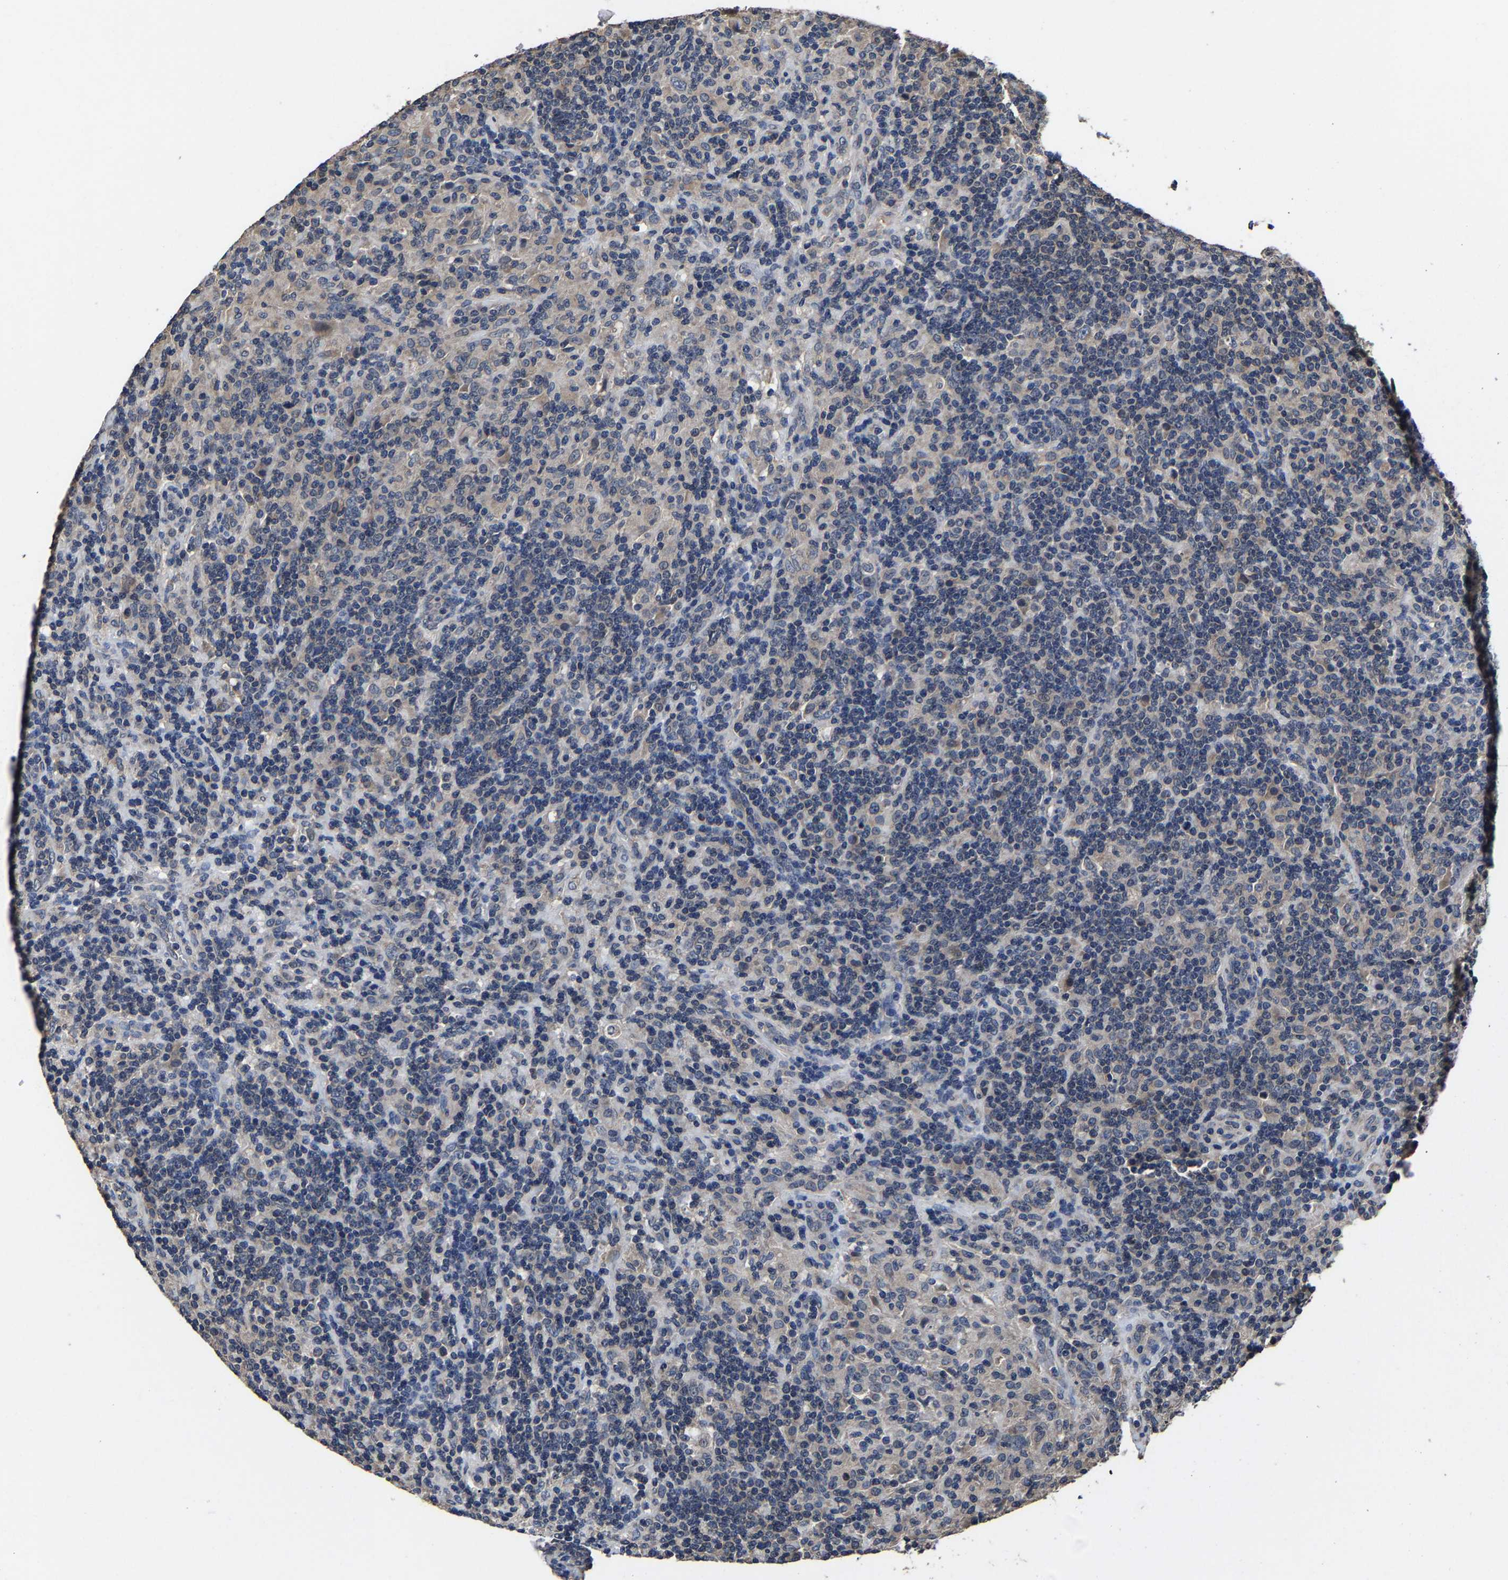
{"staining": {"intensity": "negative", "quantity": "none", "location": "none"}, "tissue": "lymphoma", "cell_type": "Tumor cells", "image_type": "cancer", "snomed": [{"axis": "morphology", "description": "Hodgkin's disease, NOS"}, {"axis": "topography", "description": "Lymph node"}], "caption": "This is a image of immunohistochemistry (IHC) staining of lymphoma, which shows no expression in tumor cells. (DAB (3,3'-diaminobenzidine) IHC visualized using brightfield microscopy, high magnification).", "gene": "EBAG9", "patient": {"sex": "male", "age": 70}}